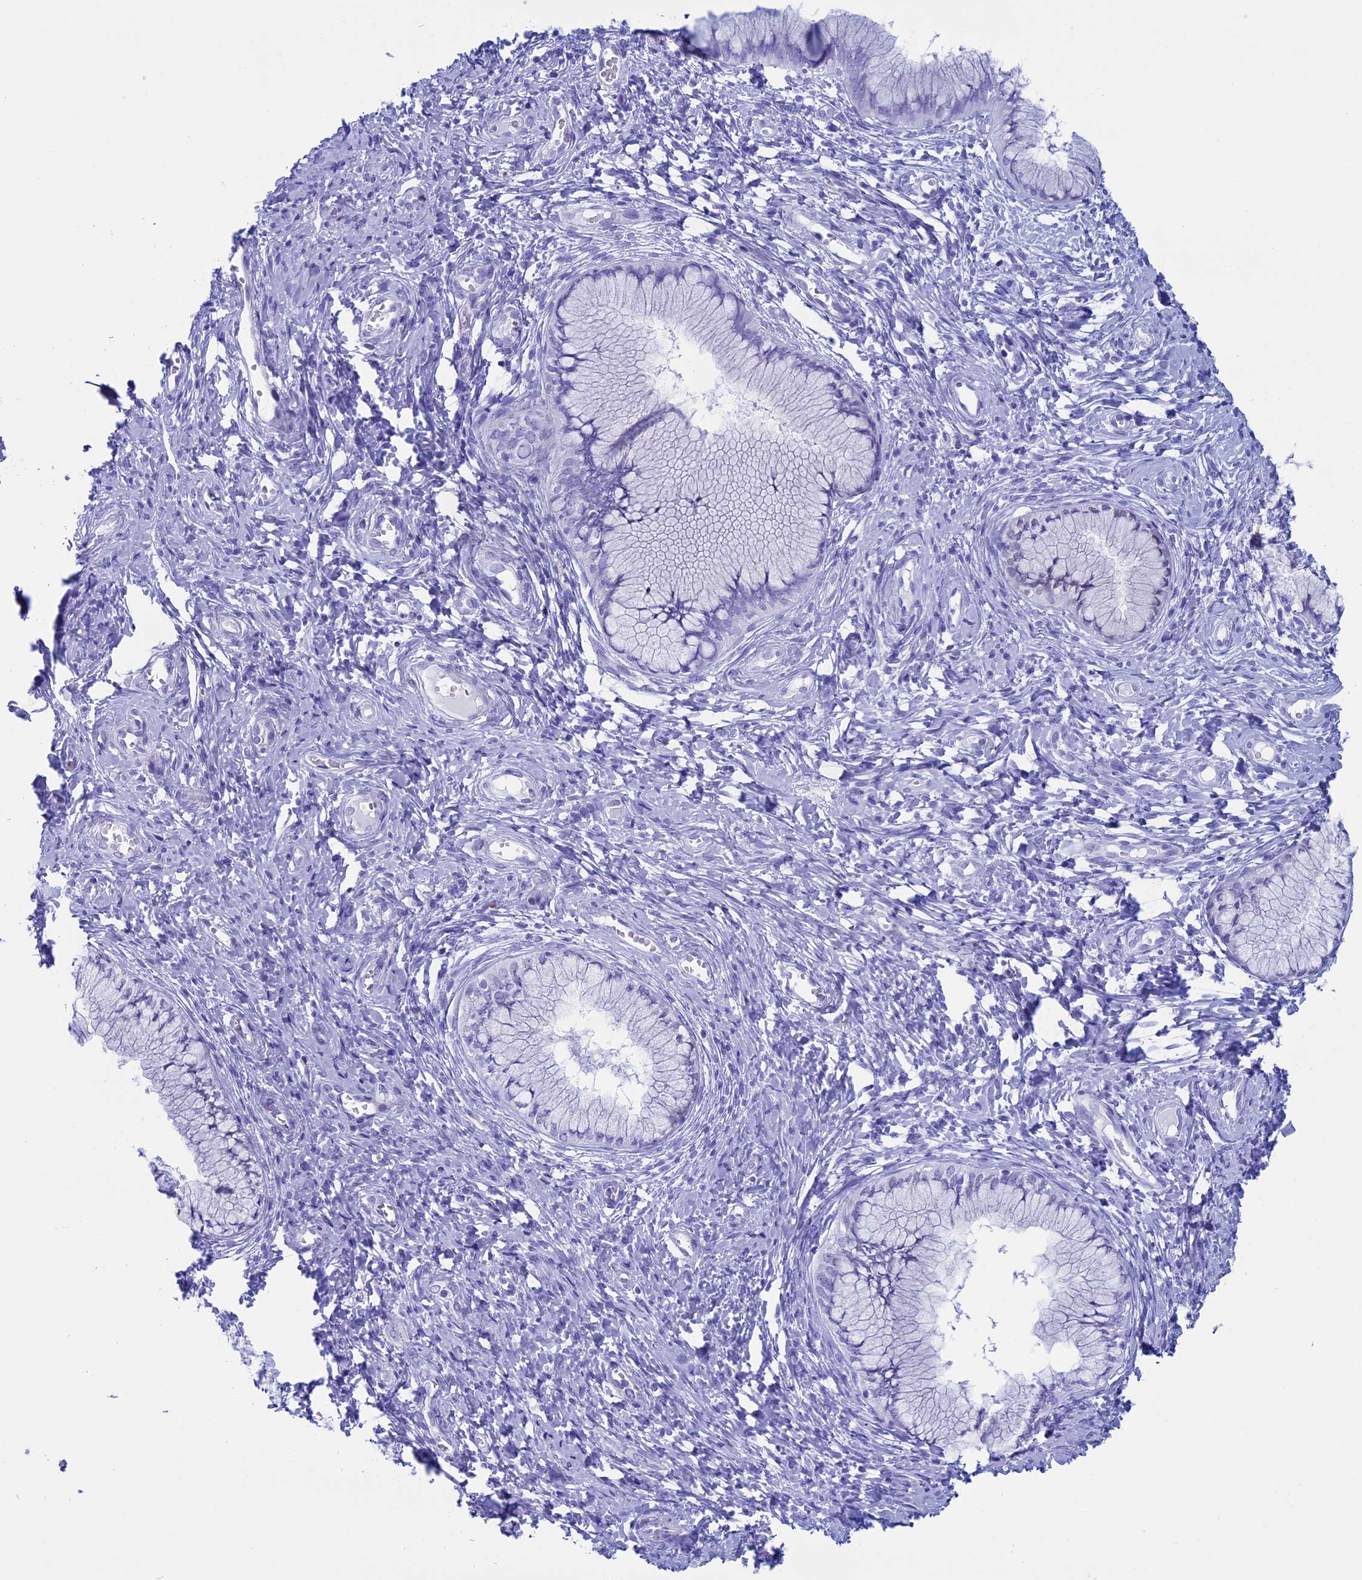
{"staining": {"intensity": "negative", "quantity": "none", "location": "none"}, "tissue": "cervix", "cell_type": "Glandular cells", "image_type": "normal", "snomed": [{"axis": "morphology", "description": "Normal tissue, NOS"}, {"axis": "topography", "description": "Cervix"}], "caption": "This is an immunohistochemistry histopathology image of unremarkable cervix. There is no expression in glandular cells.", "gene": "FAM169A", "patient": {"sex": "female", "age": 42}}